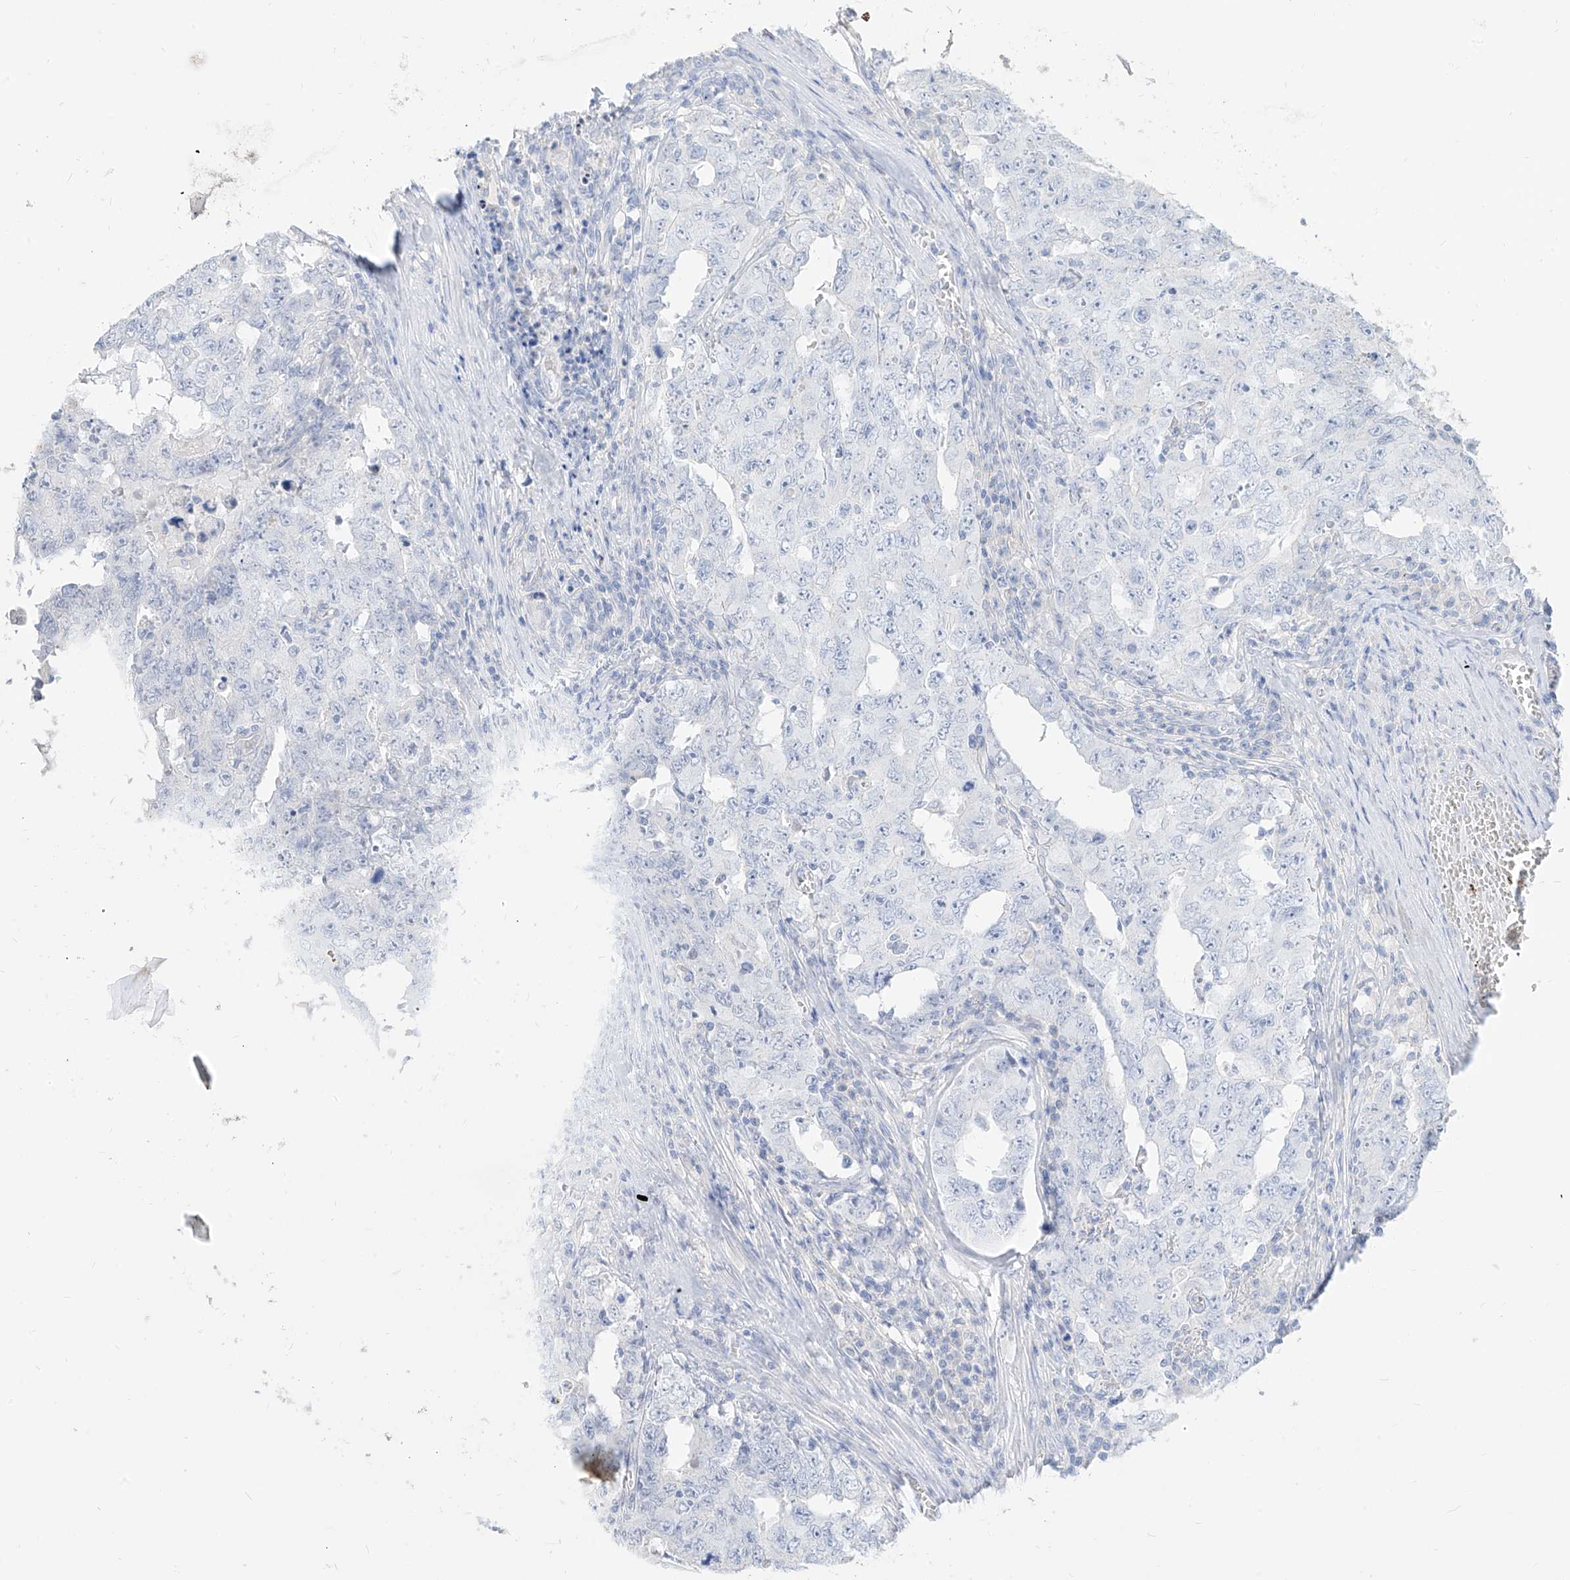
{"staining": {"intensity": "negative", "quantity": "none", "location": "none"}, "tissue": "testis cancer", "cell_type": "Tumor cells", "image_type": "cancer", "snomed": [{"axis": "morphology", "description": "Carcinoma, Embryonal, NOS"}, {"axis": "topography", "description": "Testis"}], "caption": "Immunohistochemical staining of human embryonal carcinoma (testis) reveals no significant expression in tumor cells.", "gene": "ARHGEF40", "patient": {"sex": "male", "age": 26}}